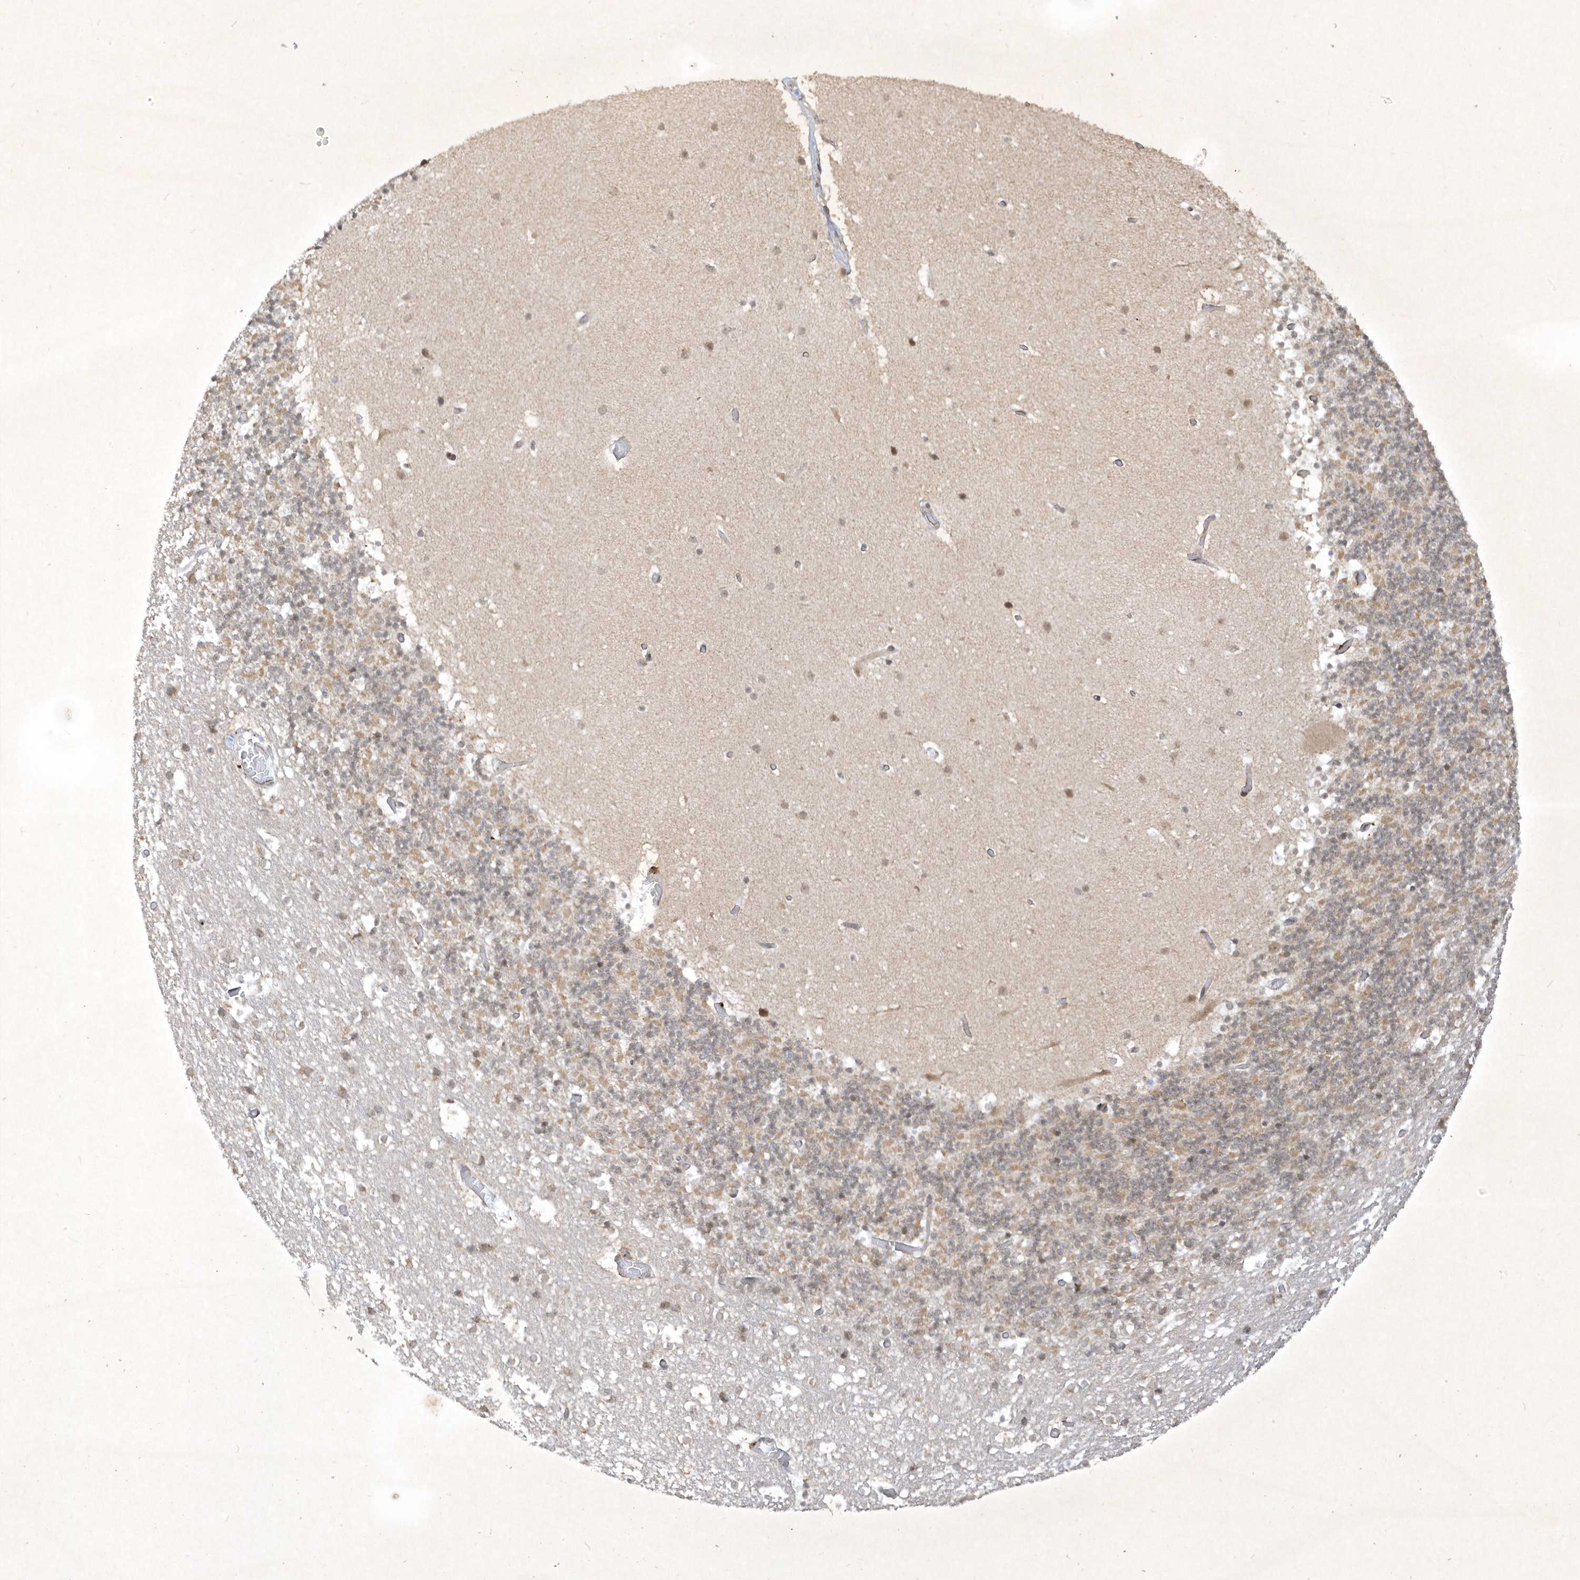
{"staining": {"intensity": "weak", "quantity": "<25%", "location": "cytoplasmic/membranous"}, "tissue": "cerebellum", "cell_type": "Cells in granular layer", "image_type": "normal", "snomed": [{"axis": "morphology", "description": "Normal tissue, NOS"}, {"axis": "topography", "description": "Cerebellum"}], "caption": "Cerebellum stained for a protein using IHC exhibits no expression cells in granular layer.", "gene": "ZNF213", "patient": {"sex": "male", "age": 57}}